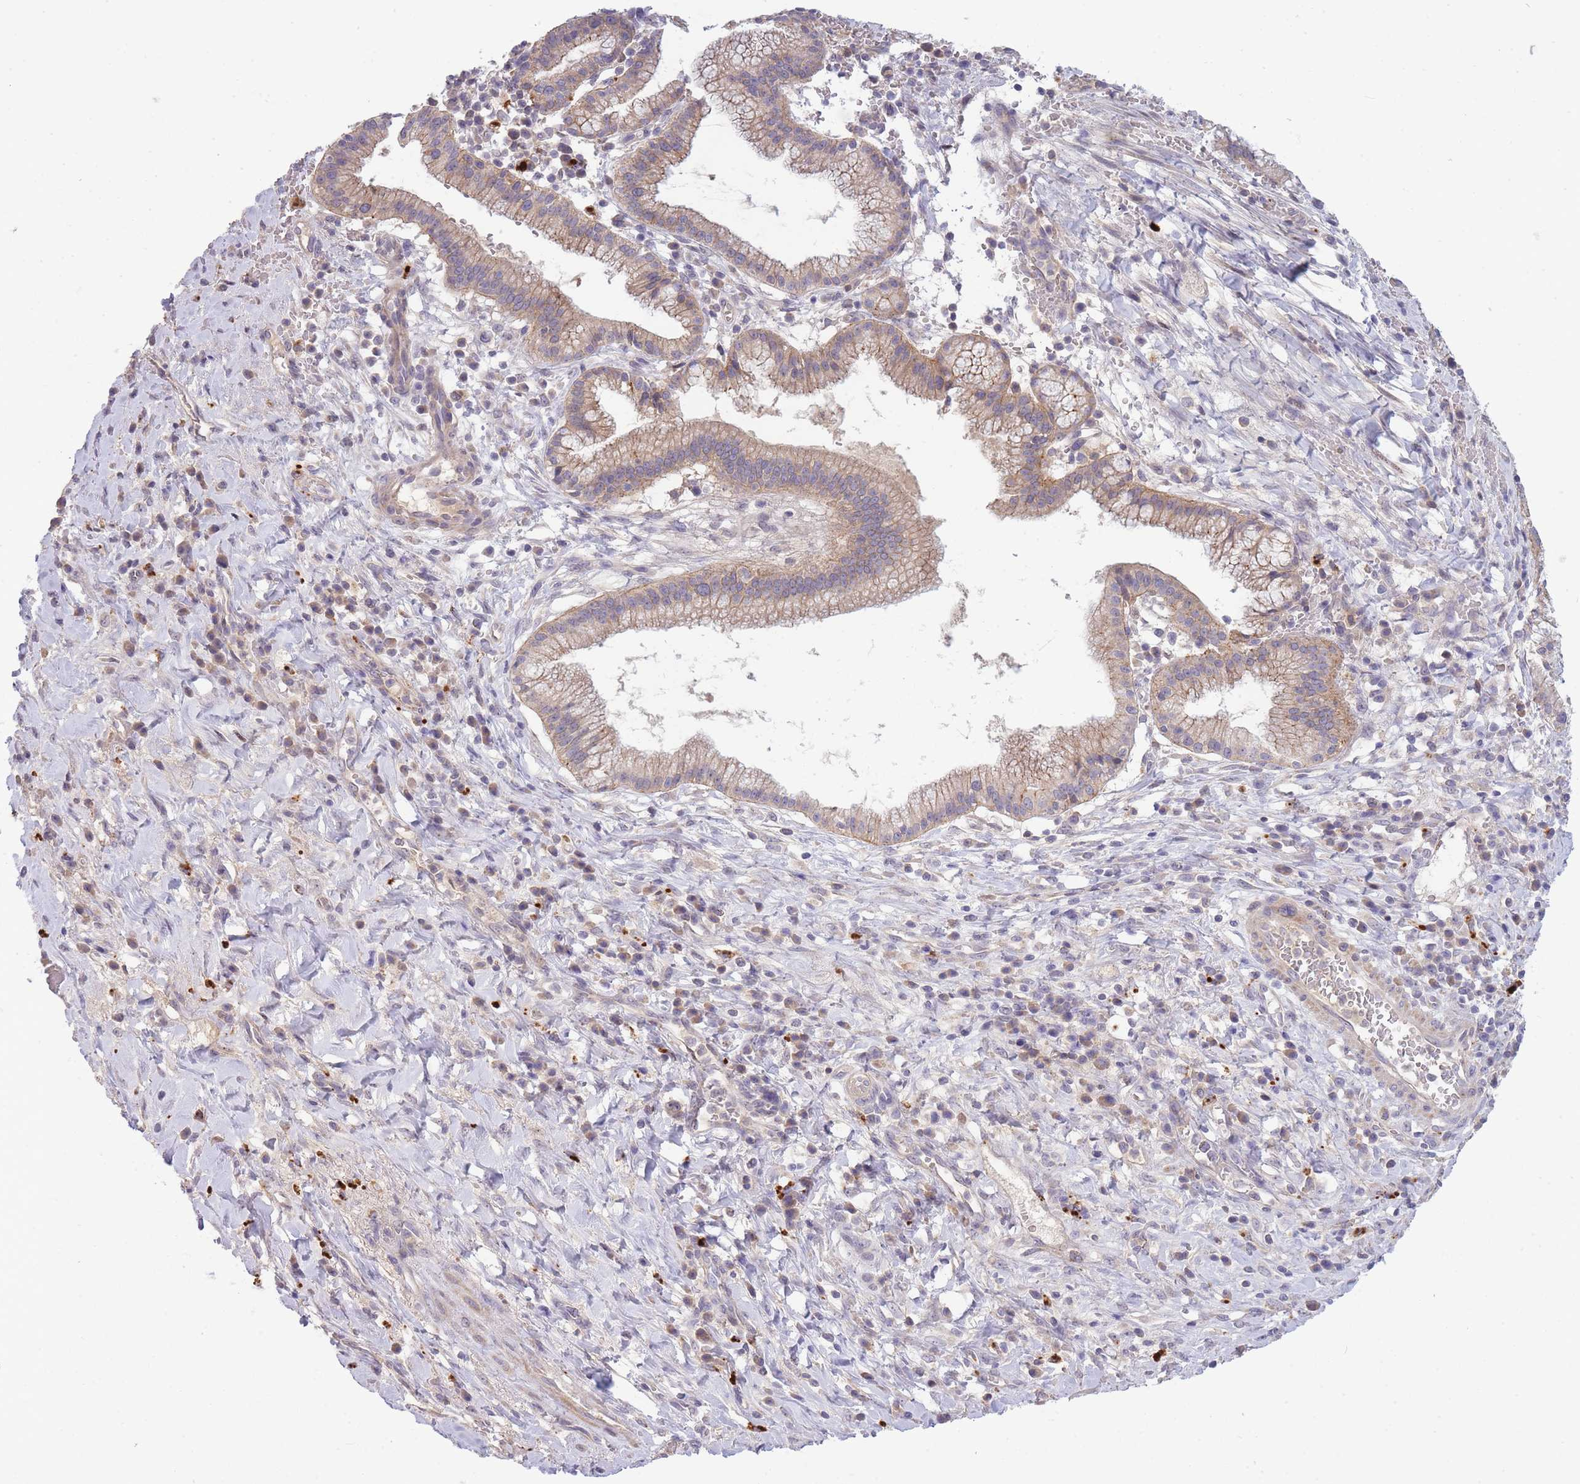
{"staining": {"intensity": "weak", "quantity": ">75%", "location": "cytoplasmic/membranous"}, "tissue": "pancreatic cancer", "cell_type": "Tumor cells", "image_type": "cancer", "snomed": [{"axis": "morphology", "description": "Adenocarcinoma, NOS"}, {"axis": "topography", "description": "Pancreas"}], "caption": "This is an image of immunohistochemistry (IHC) staining of pancreatic adenocarcinoma, which shows weak expression in the cytoplasmic/membranous of tumor cells.", "gene": "TRIM61", "patient": {"sex": "male", "age": 72}}